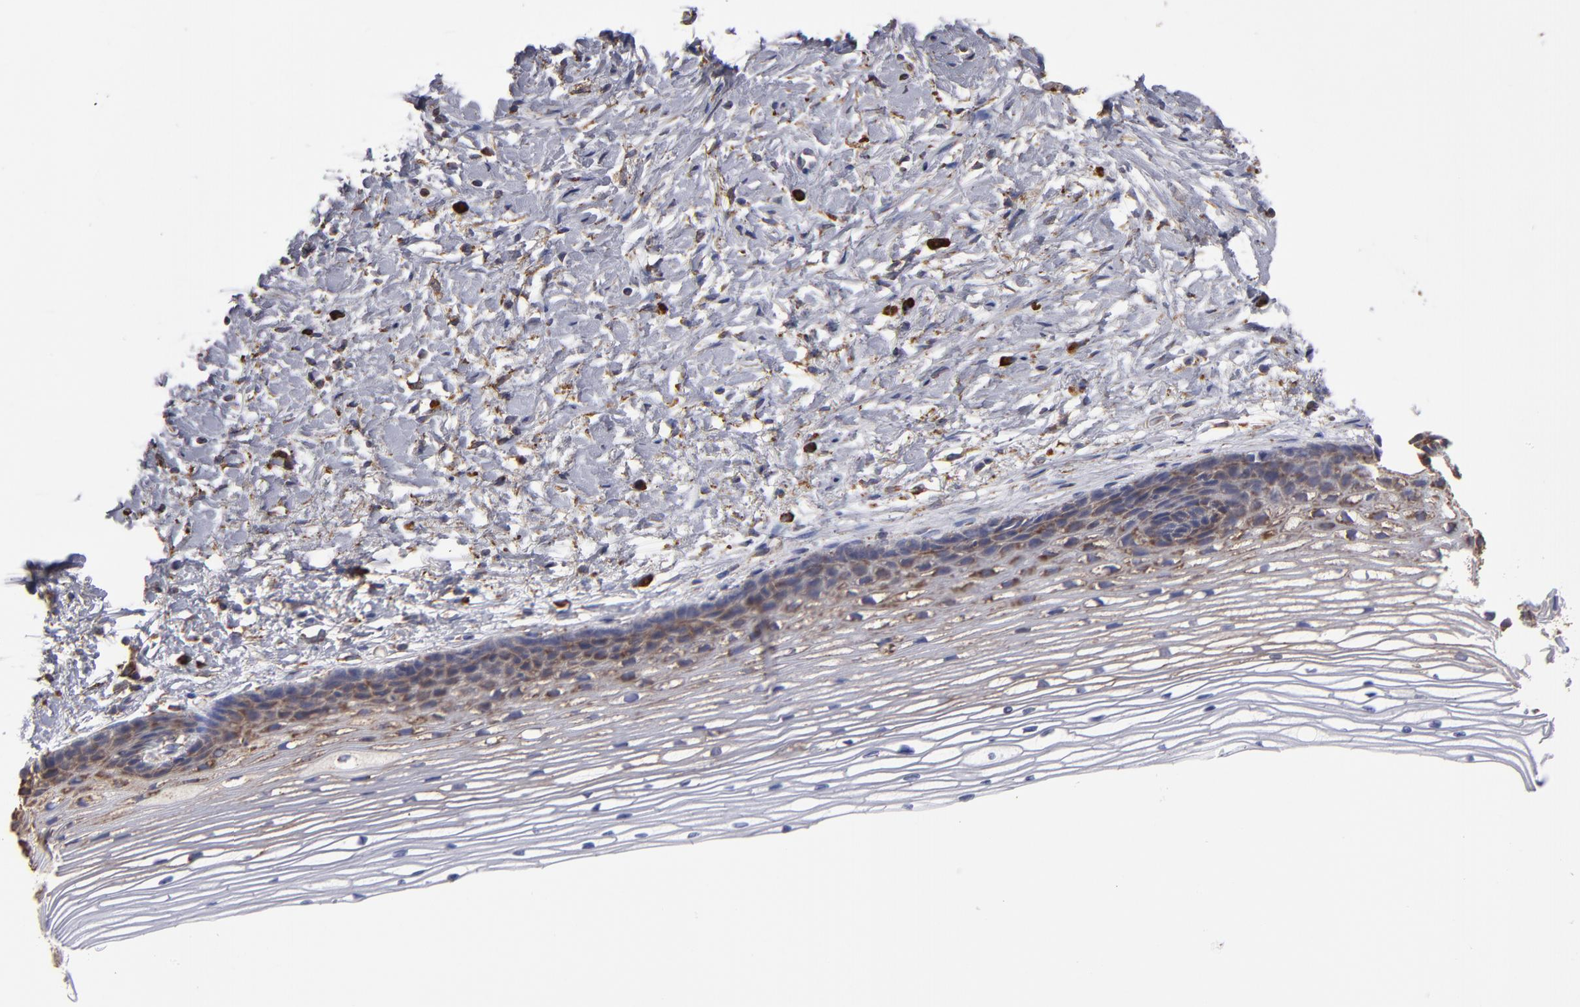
{"staining": {"intensity": "weak", "quantity": ">75%", "location": "cytoplasmic/membranous"}, "tissue": "cervix", "cell_type": "Glandular cells", "image_type": "normal", "snomed": [{"axis": "morphology", "description": "Normal tissue, NOS"}, {"axis": "topography", "description": "Cervix"}], "caption": "Immunohistochemical staining of benign cervix displays weak cytoplasmic/membranous protein positivity in about >75% of glandular cells.", "gene": "SND1", "patient": {"sex": "female", "age": 77}}